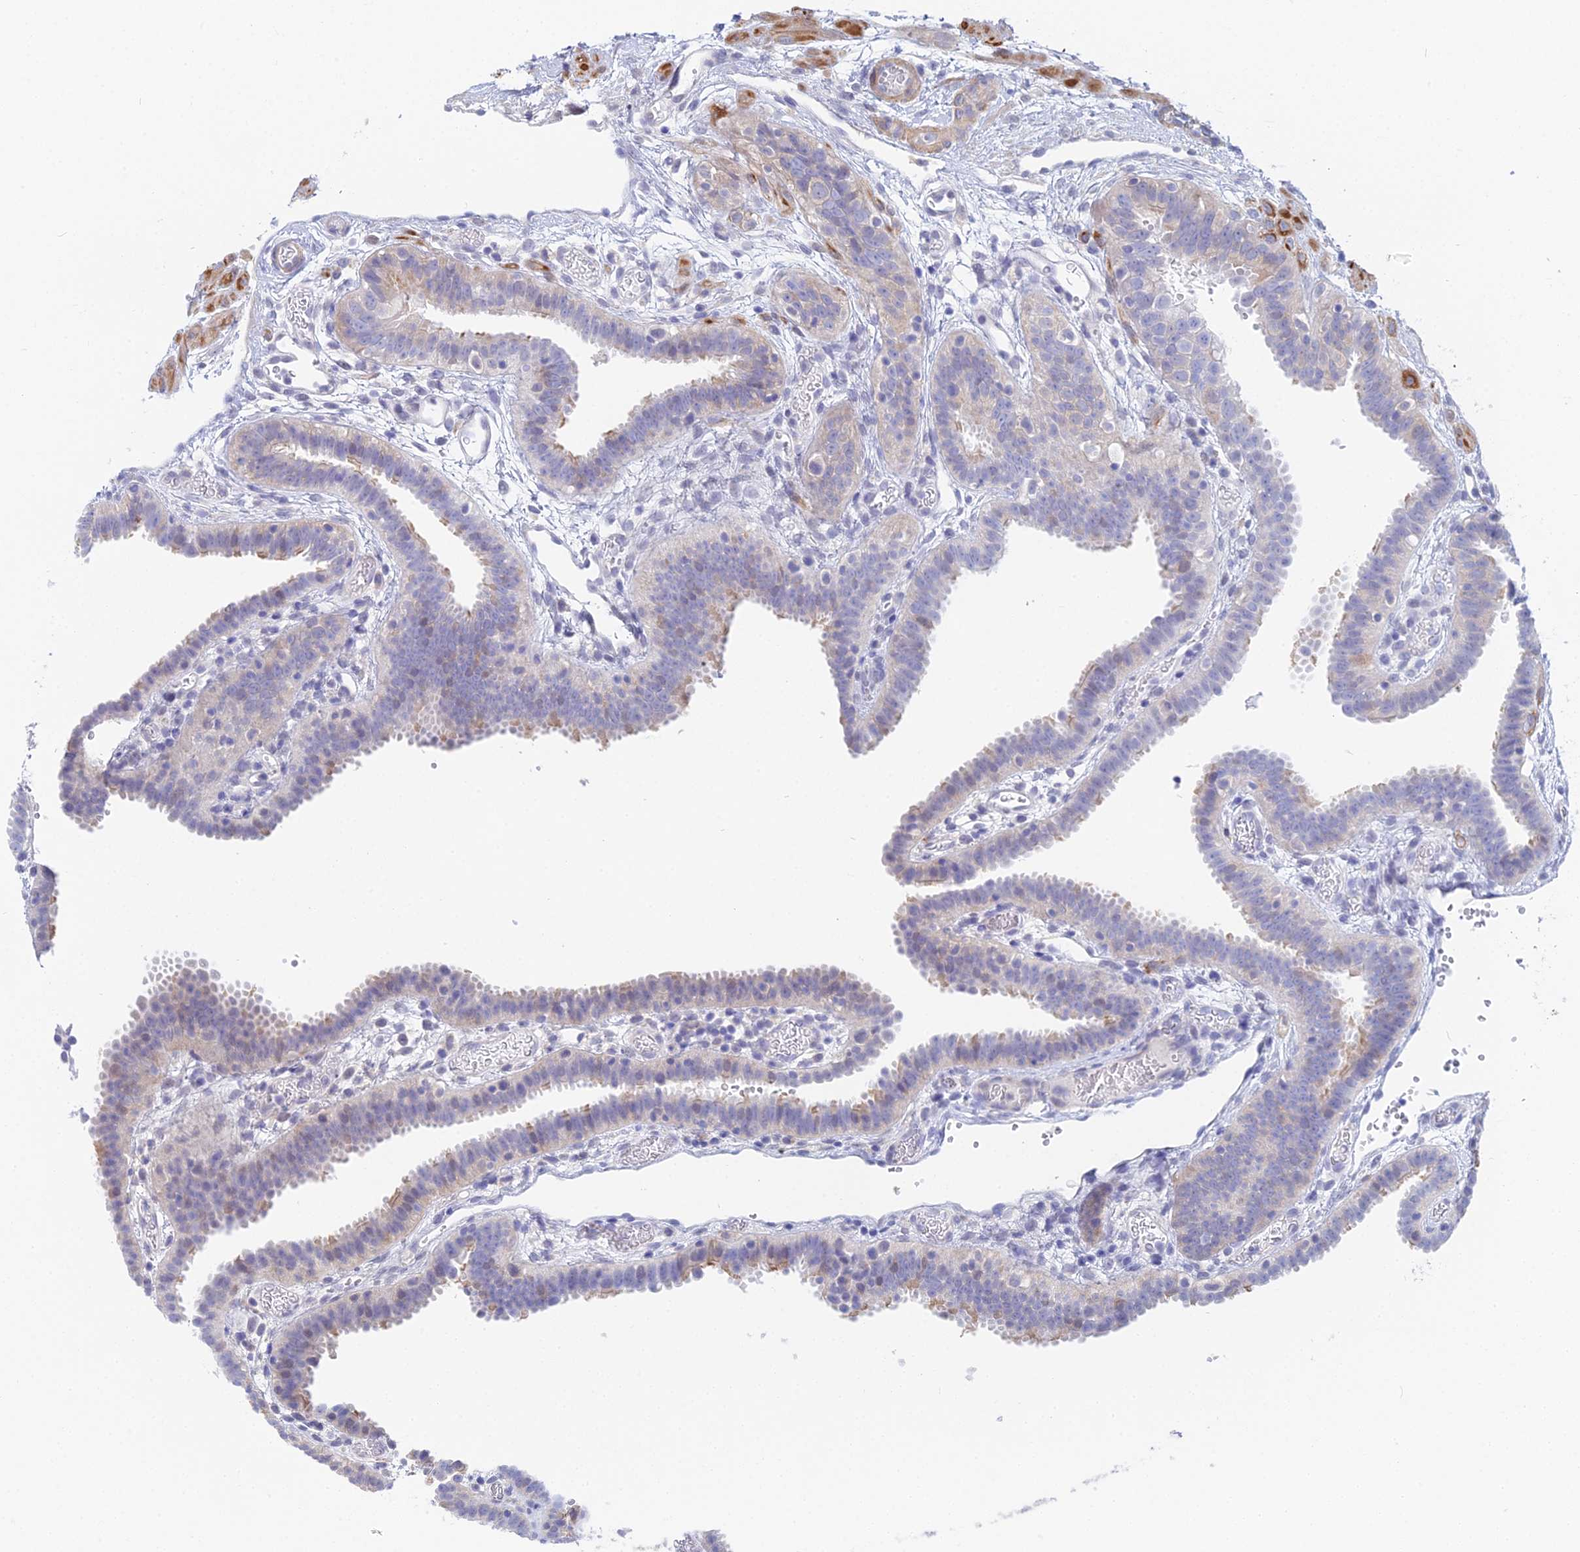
{"staining": {"intensity": "moderate", "quantity": "<25%", "location": "cytoplasmic/membranous"}, "tissue": "fallopian tube", "cell_type": "Glandular cells", "image_type": "normal", "snomed": [{"axis": "morphology", "description": "Normal tissue, NOS"}, {"axis": "topography", "description": "Fallopian tube"}], "caption": "The immunohistochemical stain highlights moderate cytoplasmic/membranous expression in glandular cells of unremarkable fallopian tube.", "gene": "DNAH14", "patient": {"sex": "female", "age": 37}}